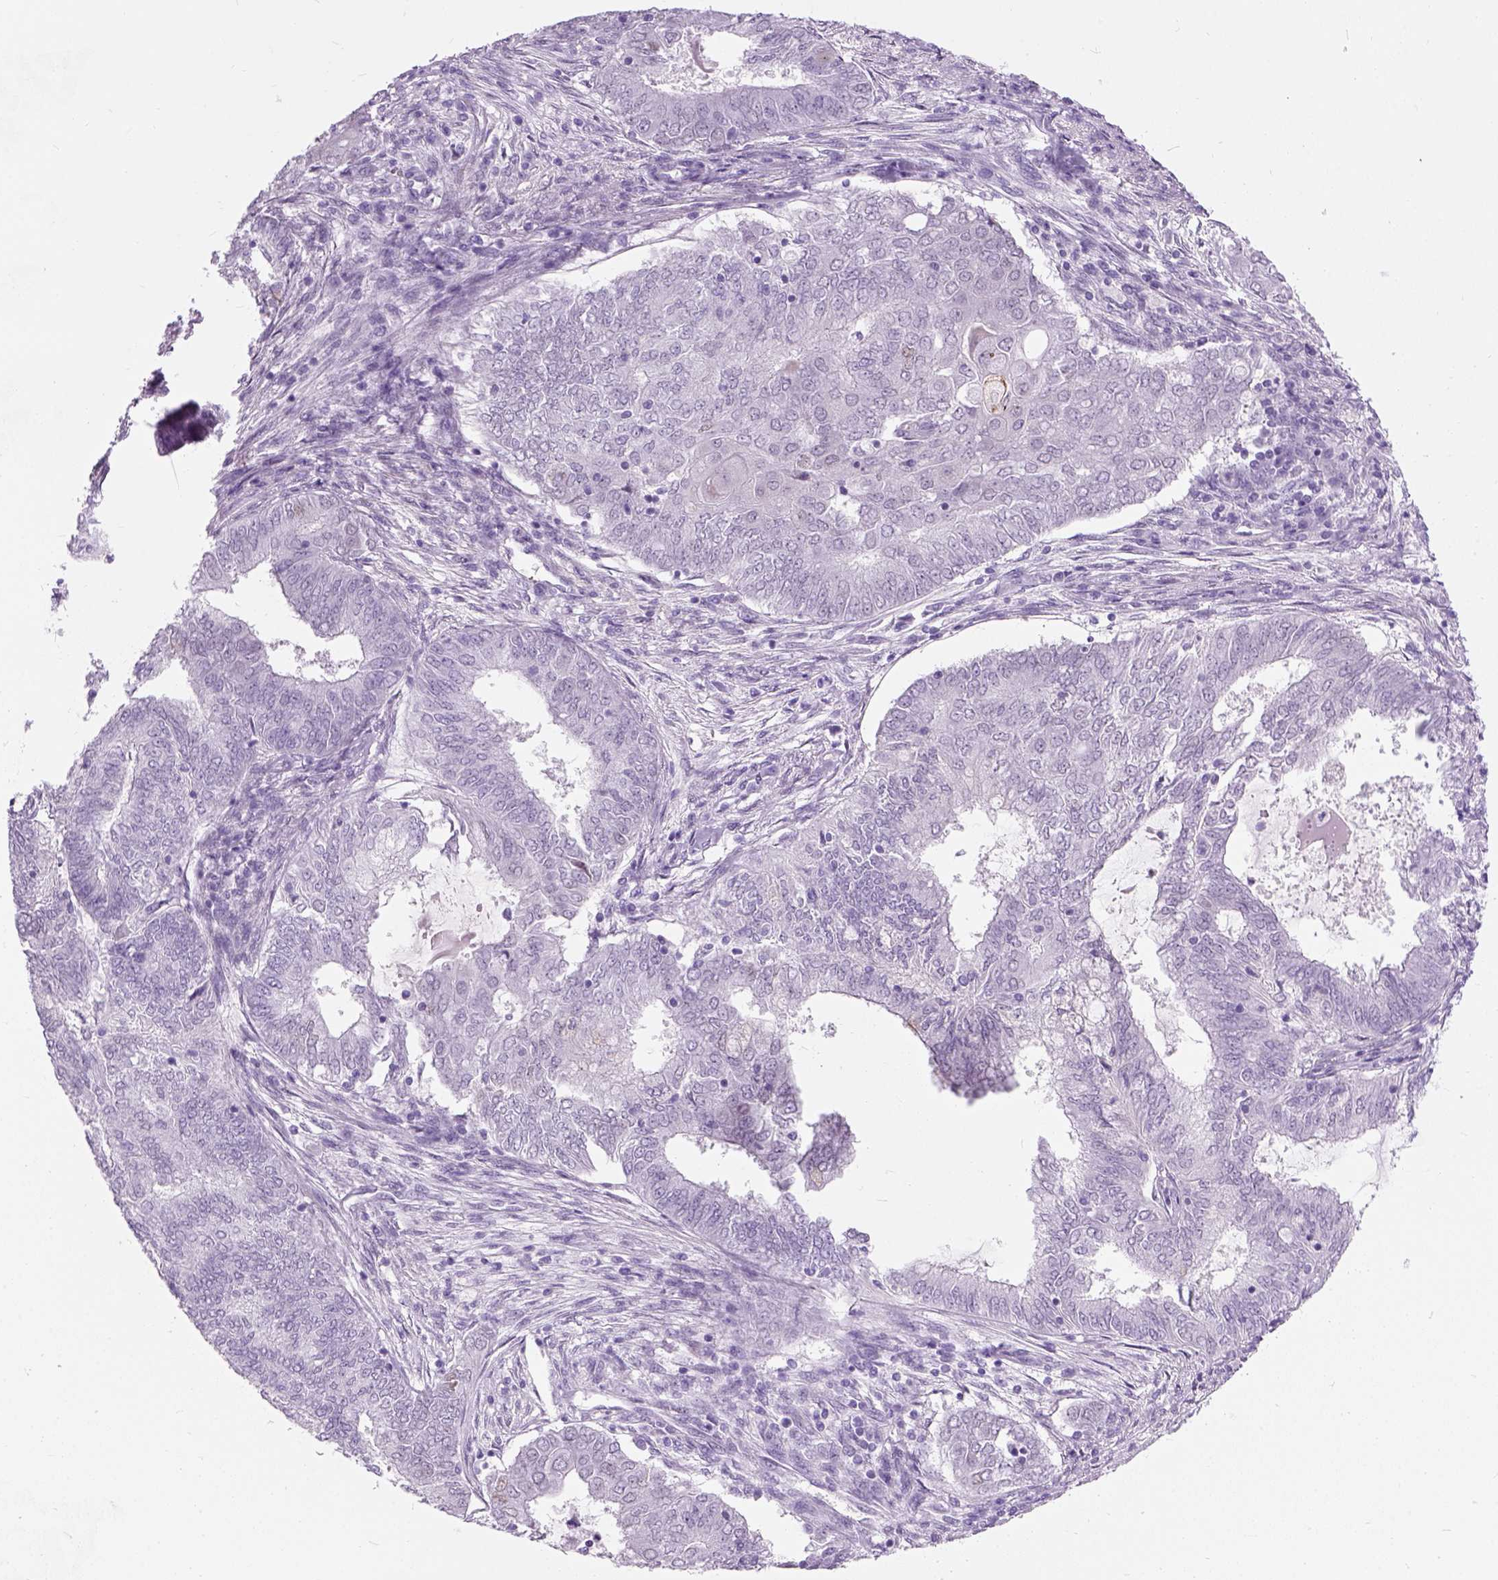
{"staining": {"intensity": "negative", "quantity": "none", "location": "none"}, "tissue": "endometrial cancer", "cell_type": "Tumor cells", "image_type": "cancer", "snomed": [{"axis": "morphology", "description": "Adenocarcinoma, NOS"}, {"axis": "topography", "description": "Endometrium"}], "caption": "Immunohistochemistry (IHC) of endometrial cancer shows no expression in tumor cells.", "gene": "AXDND1", "patient": {"sex": "female", "age": 62}}